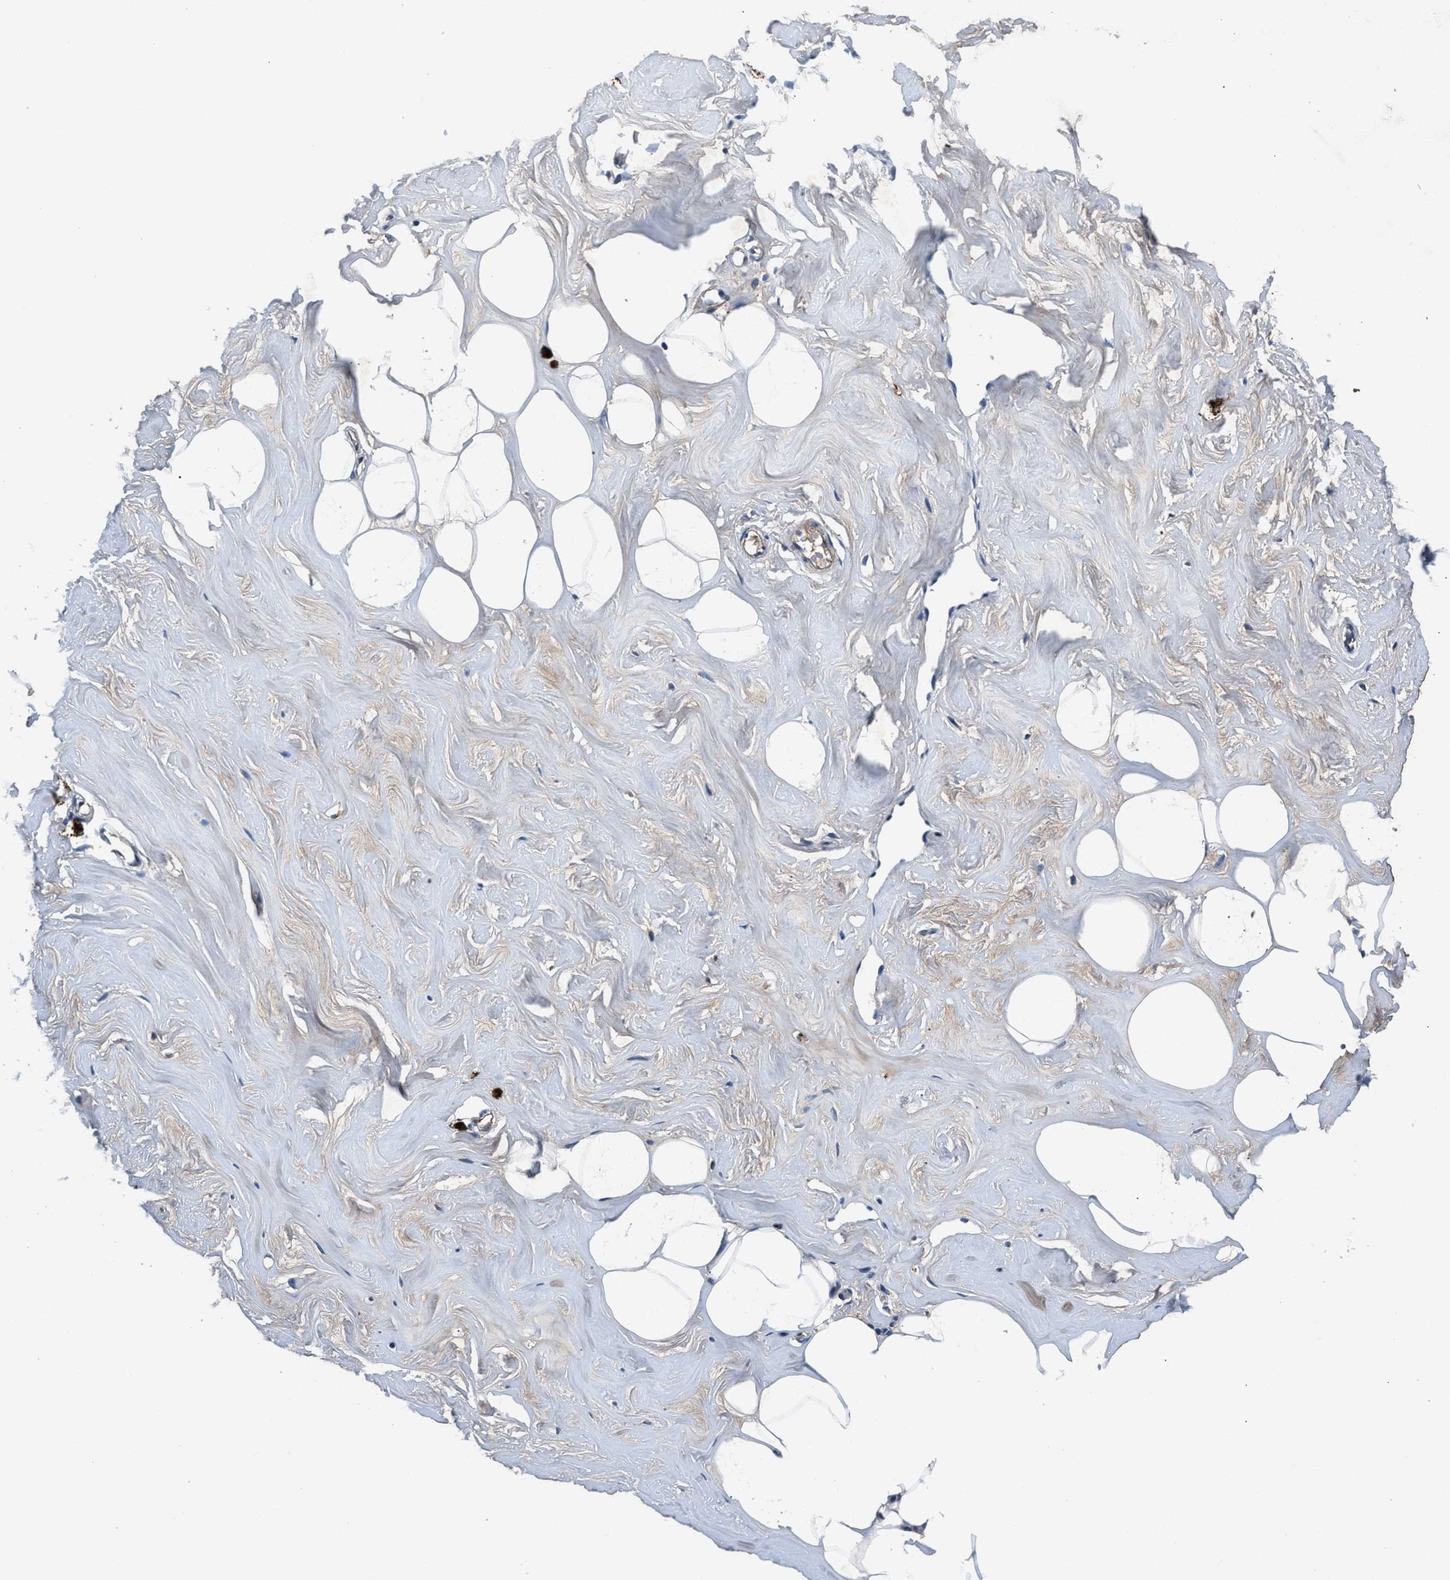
{"staining": {"intensity": "negative", "quantity": "none", "location": "none"}, "tissue": "adipose tissue", "cell_type": "Adipocytes", "image_type": "normal", "snomed": [{"axis": "morphology", "description": "Normal tissue, NOS"}, {"axis": "morphology", "description": "Fibrosis, NOS"}, {"axis": "topography", "description": "Breast"}, {"axis": "topography", "description": "Adipose tissue"}], "caption": "DAB immunohistochemical staining of unremarkable adipose tissue reveals no significant staining in adipocytes.", "gene": "FAM221A", "patient": {"sex": "female", "age": 39}}